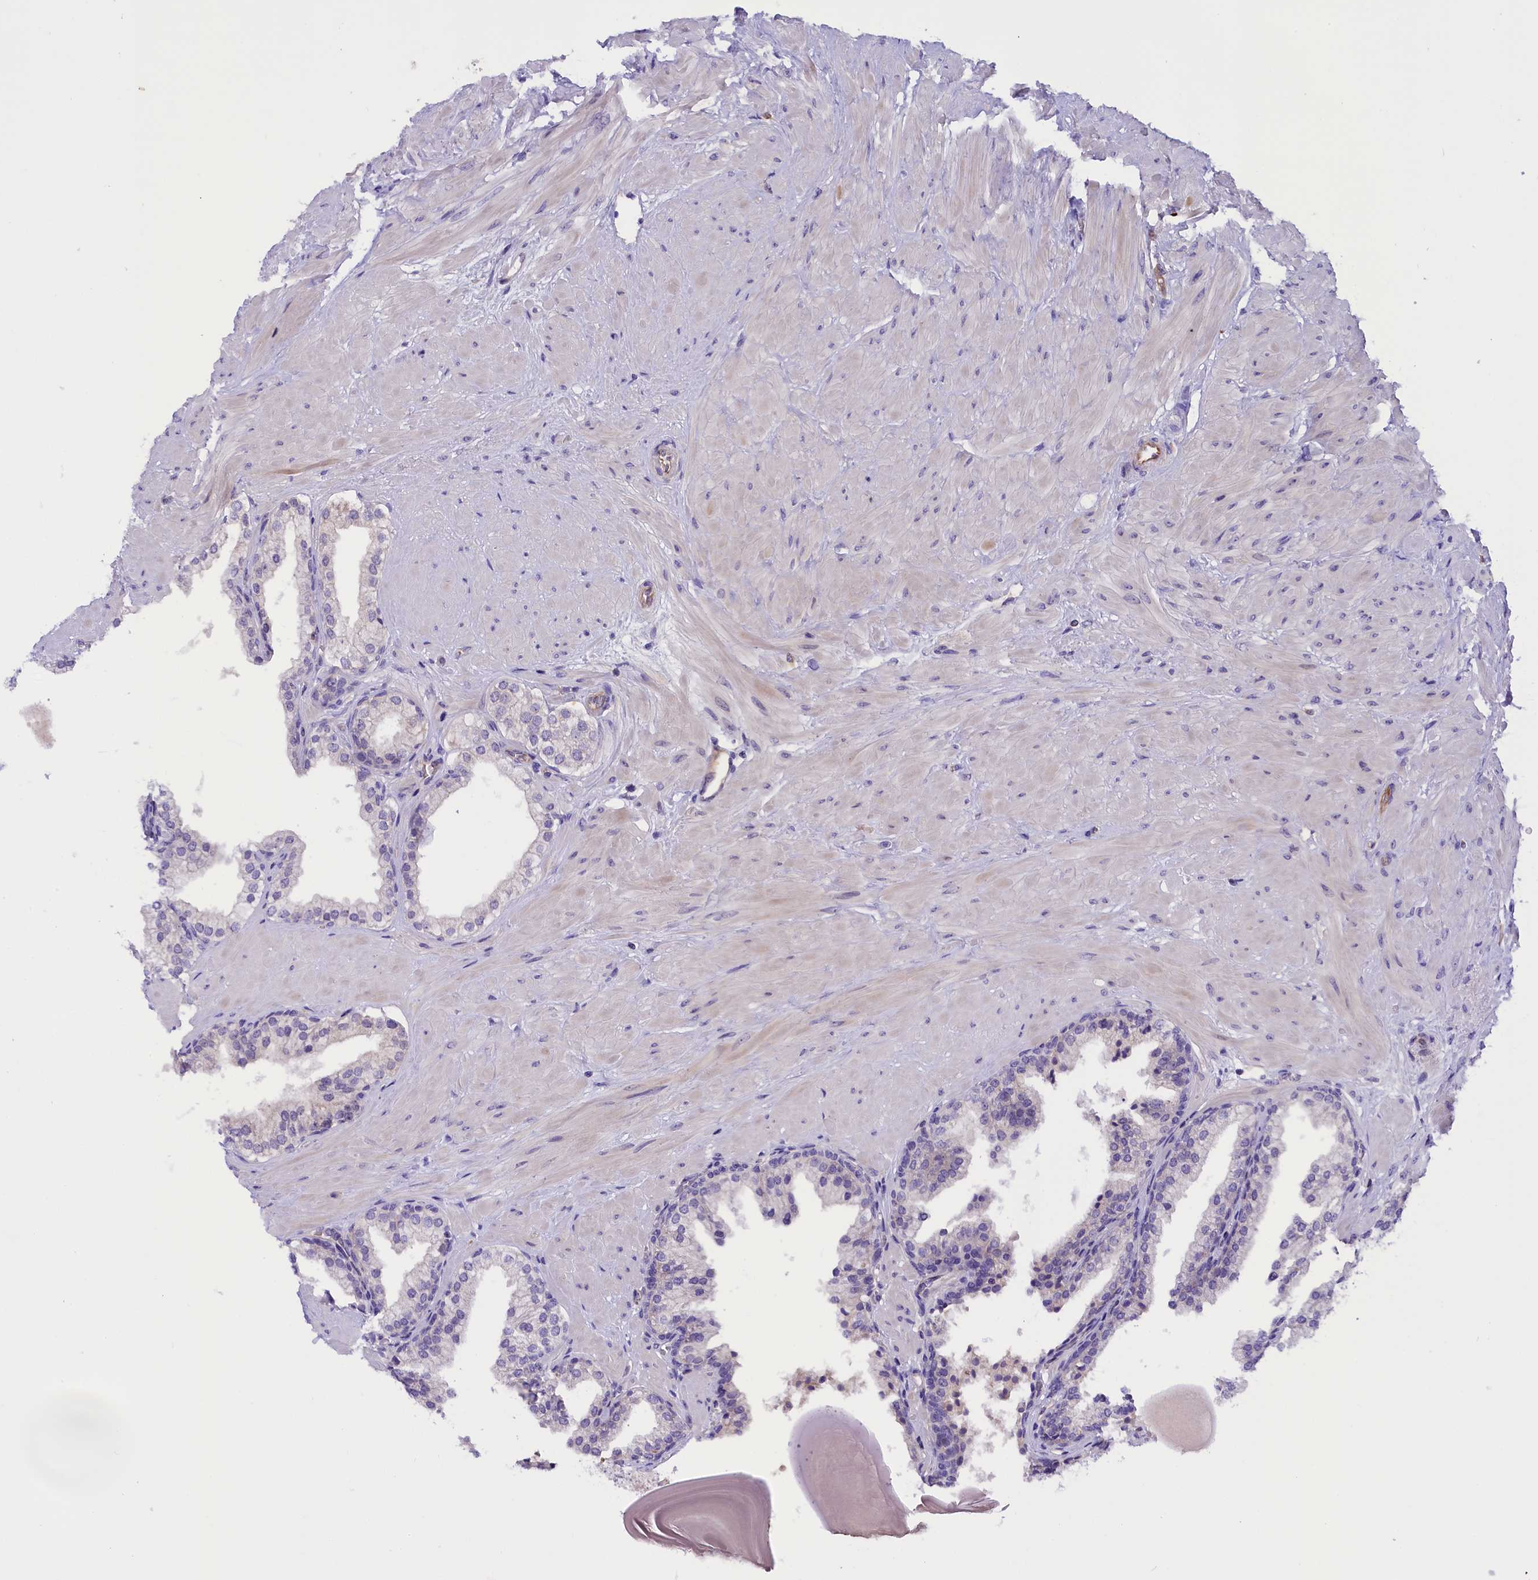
{"staining": {"intensity": "negative", "quantity": "none", "location": "none"}, "tissue": "prostate", "cell_type": "Glandular cells", "image_type": "normal", "snomed": [{"axis": "morphology", "description": "Normal tissue, NOS"}, {"axis": "topography", "description": "Prostate"}], "caption": "A high-resolution image shows immunohistochemistry staining of benign prostate, which displays no significant expression in glandular cells. (Immunohistochemistry (ihc), brightfield microscopy, high magnification).", "gene": "CCDC32", "patient": {"sex": "male", "age": 48}}